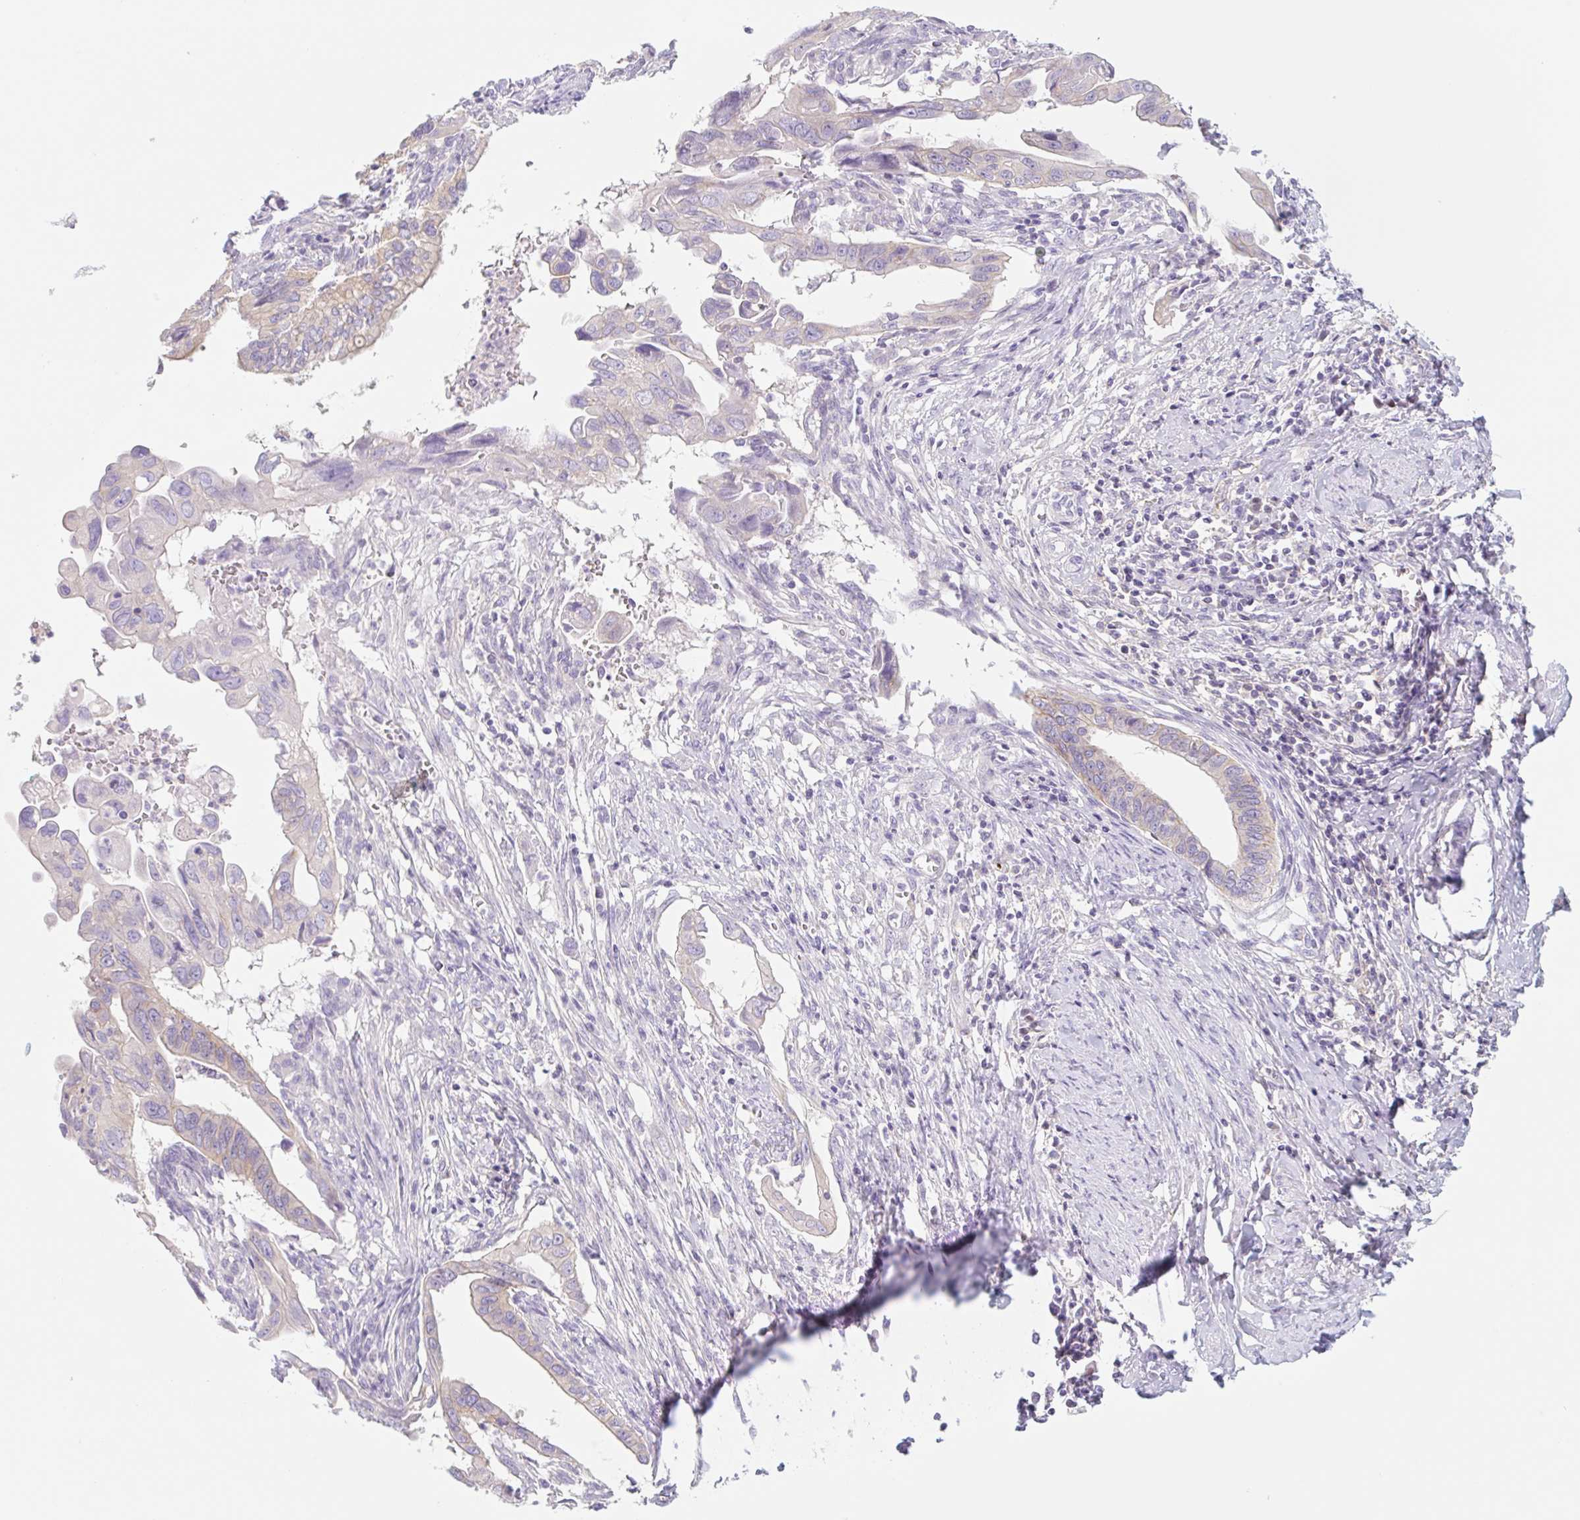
{"staining": {"intensity": "negative", "quantity": "none", "location": "none"}, "tissue": "cervical cancer", "cell_type": "Tumor cells", "image_type": "cancer", "snomed": [{"axis": "morphology", "description": "Adenocarcinoma, NOS"}, {"axis": "topography", "description": "Cervix"}], "caption": "IHC of cervical cancer exhibits no positivity in tumor cells. (DAB (3,3'-diaminobenzidine) immunohistochemistry (IHC) visualized using brightfield microscopy, high magnification).", "gene": "LYVE1", "patient": {"sex": "female", "age": 42}}